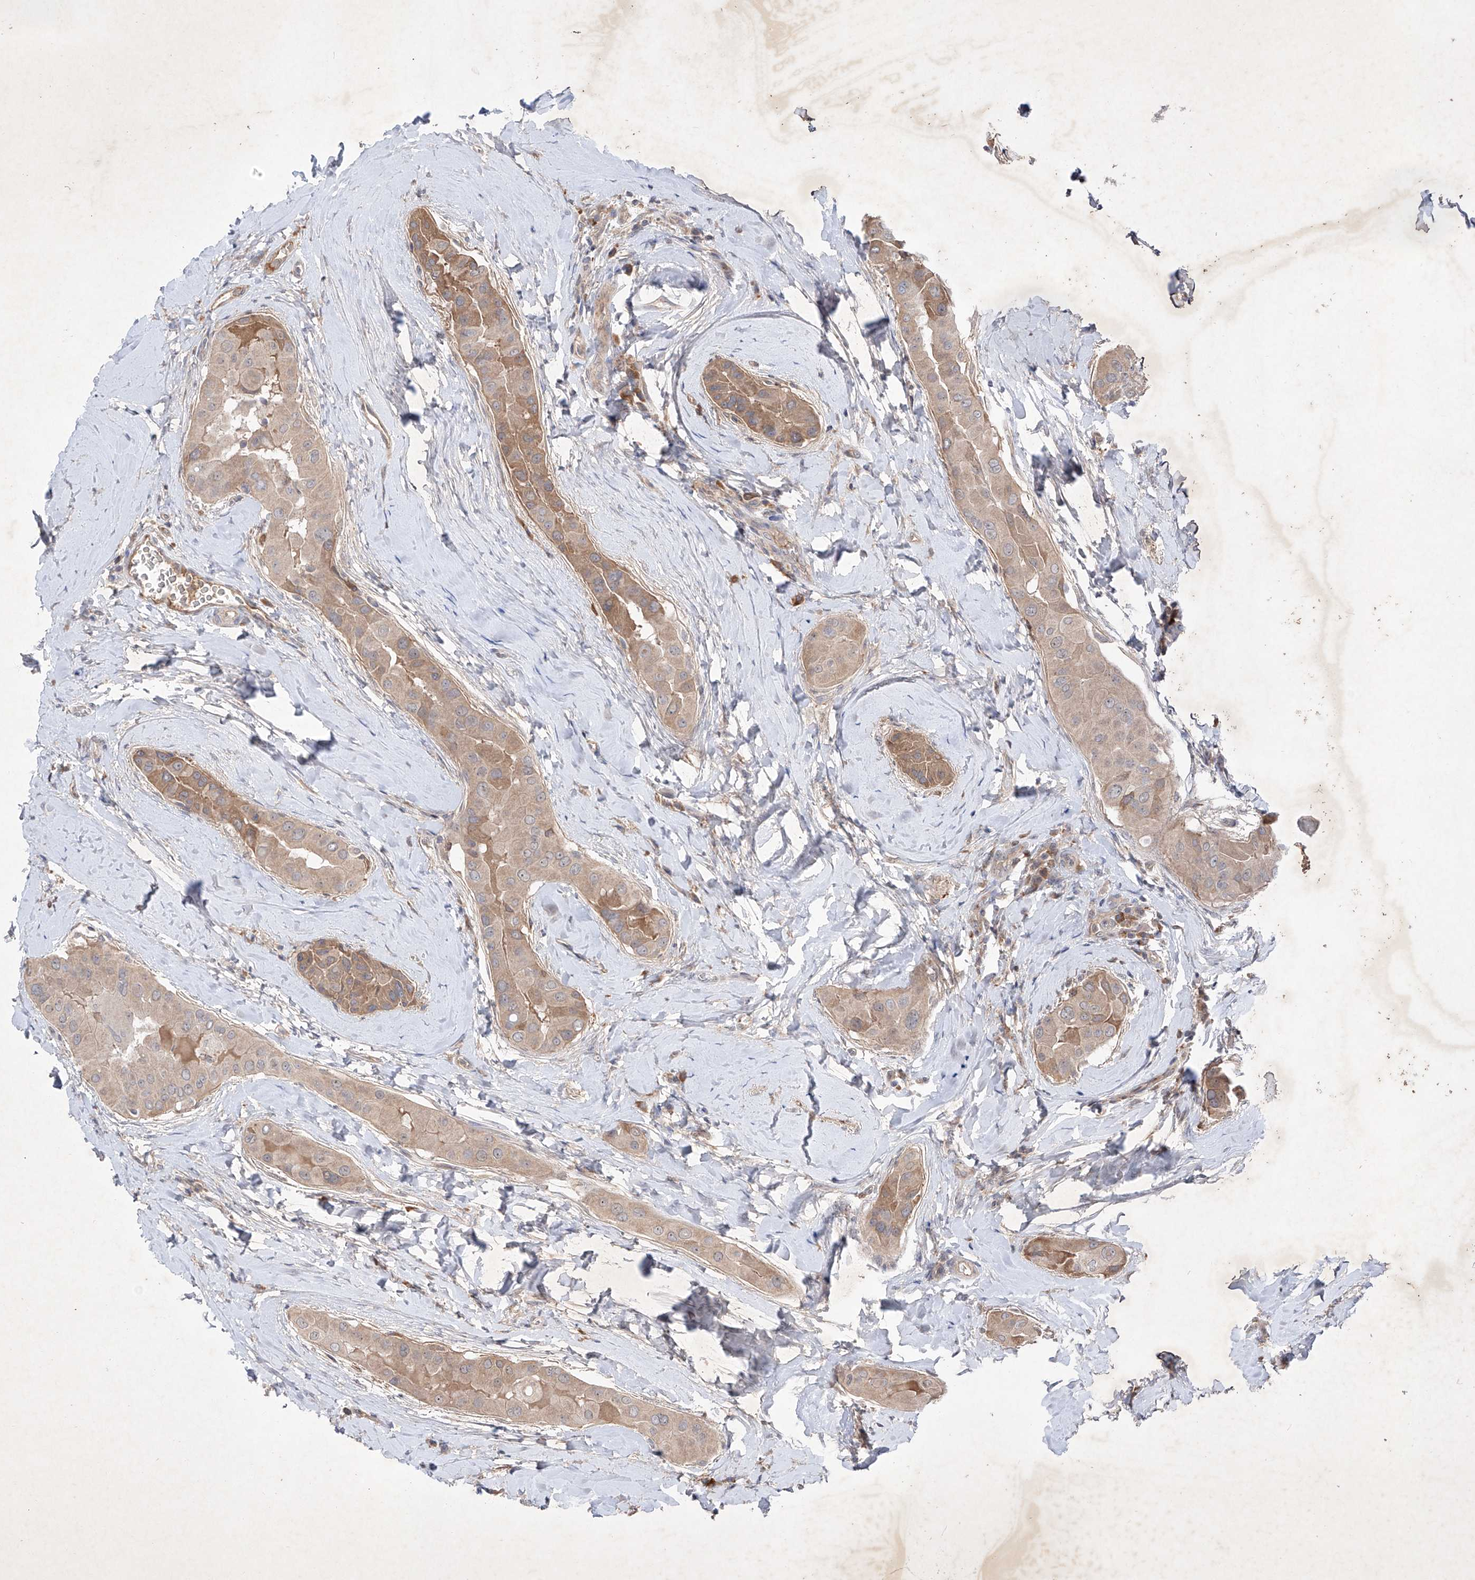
{"staining": {"intensity": "weak", "quantity": ">75%", "location": "cytoplasmic/membranous"}, "tissue": "thyroid cancer", "cell_type": "Tumor cells", "image_type": "cancer", "snomed": [{"axis": "morphology", "description": "Papillary adenocarcinoma, NOS"}, {"axis": "topography", "description": "Thyroid gland"}], "caption": "An image of human thyroid cancer stained for a protein displays weak cytoplasmic/membranous brown staining in tumor cells.", "gene": "FAM135A", "patient": {"sex": "male", "age": 33}}